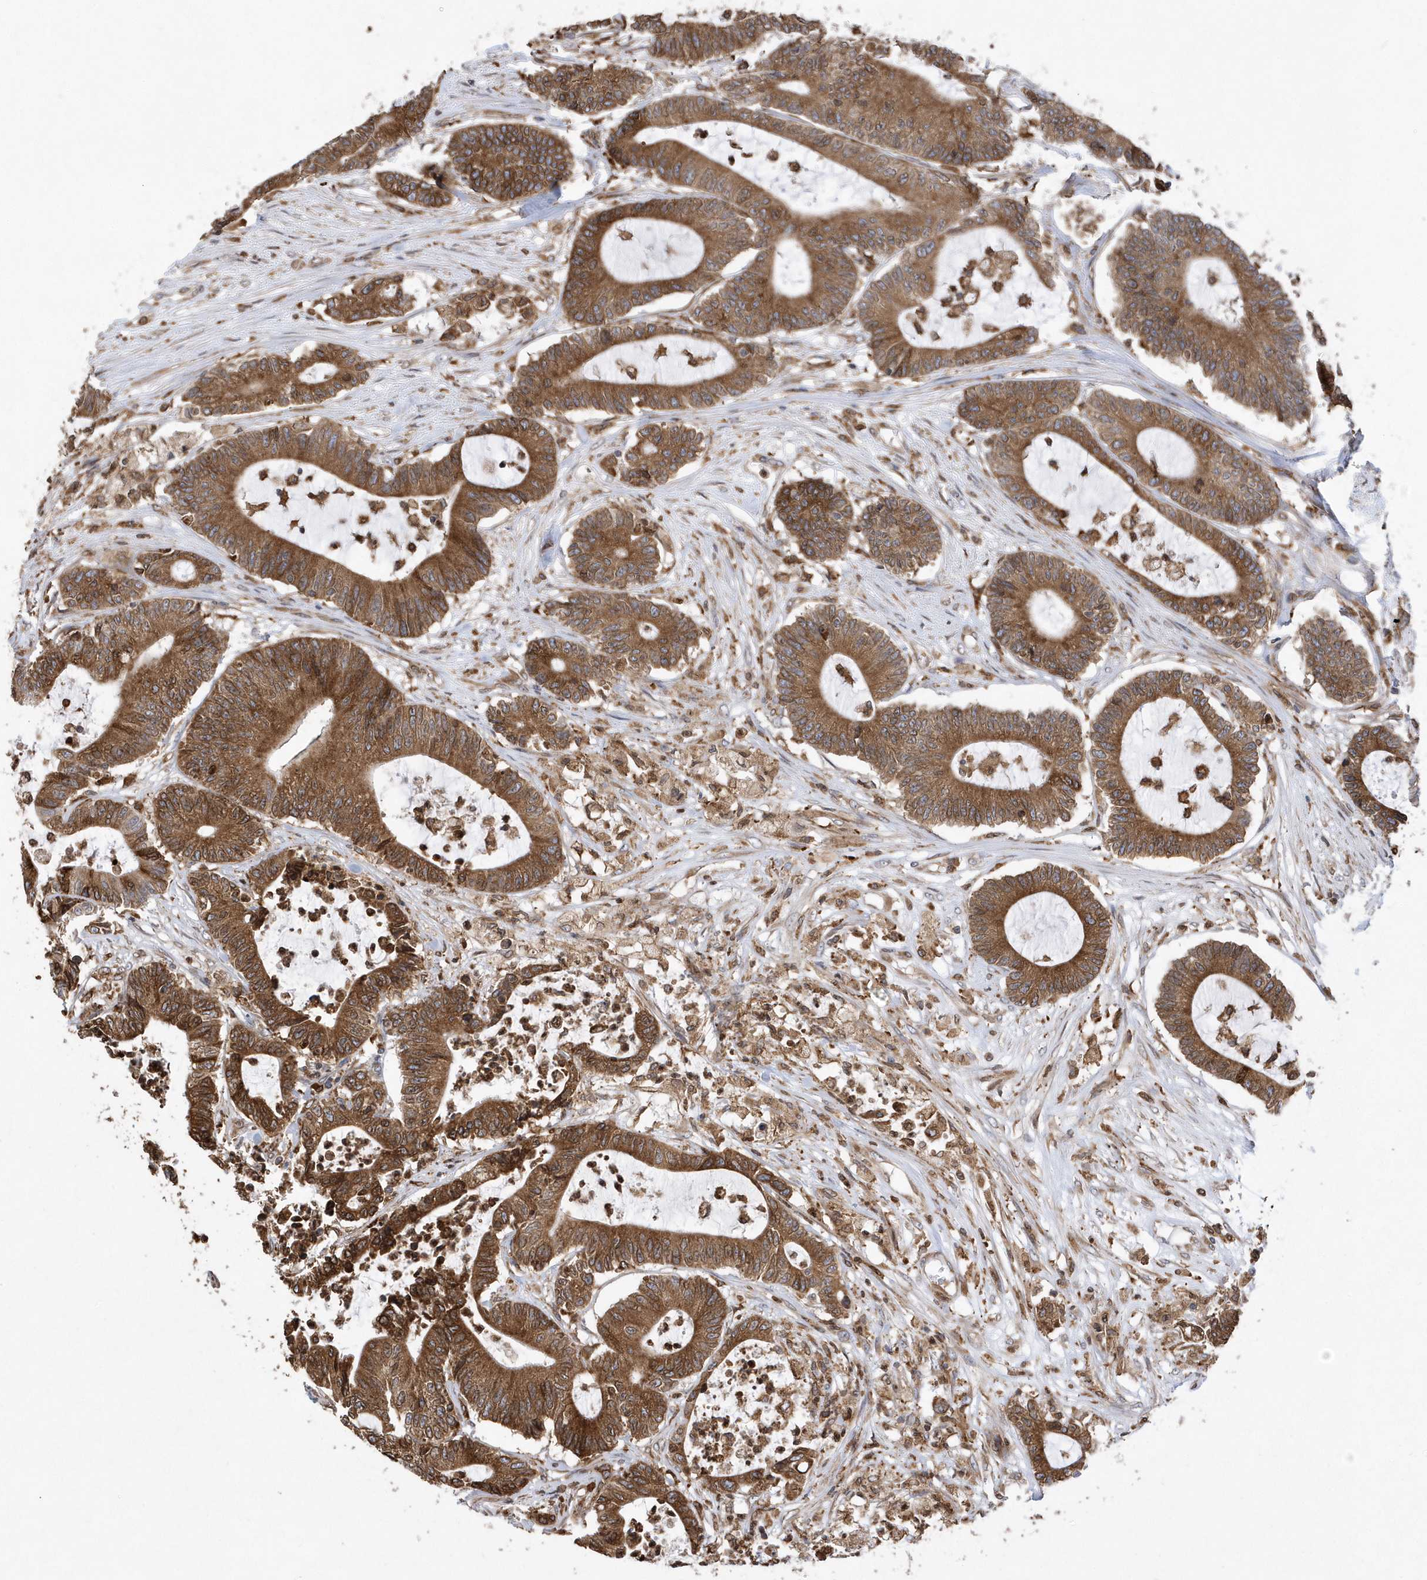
{"staining": {"intensity": "moderate", "quantity": ">75%", "location": "cytoplasmic/membranous"}, "tissue": "colorectal cancer", "cell_type": "Tumor cells", "image_type": "cancer", "snomed": [{"axis": "morphology", "description": "Adenocarcinoma, NOS"}, {"axis": "topography", "description": "Colon"}], "caption": "Immunohistochemical staining of colorectal adenocarcinoma exhibits moderate cytoplasmic/membranous protein positivity in about >75% of tumor cells.", "gene": "VAMP7", "patient": {"sex": "female", "age": 84}}